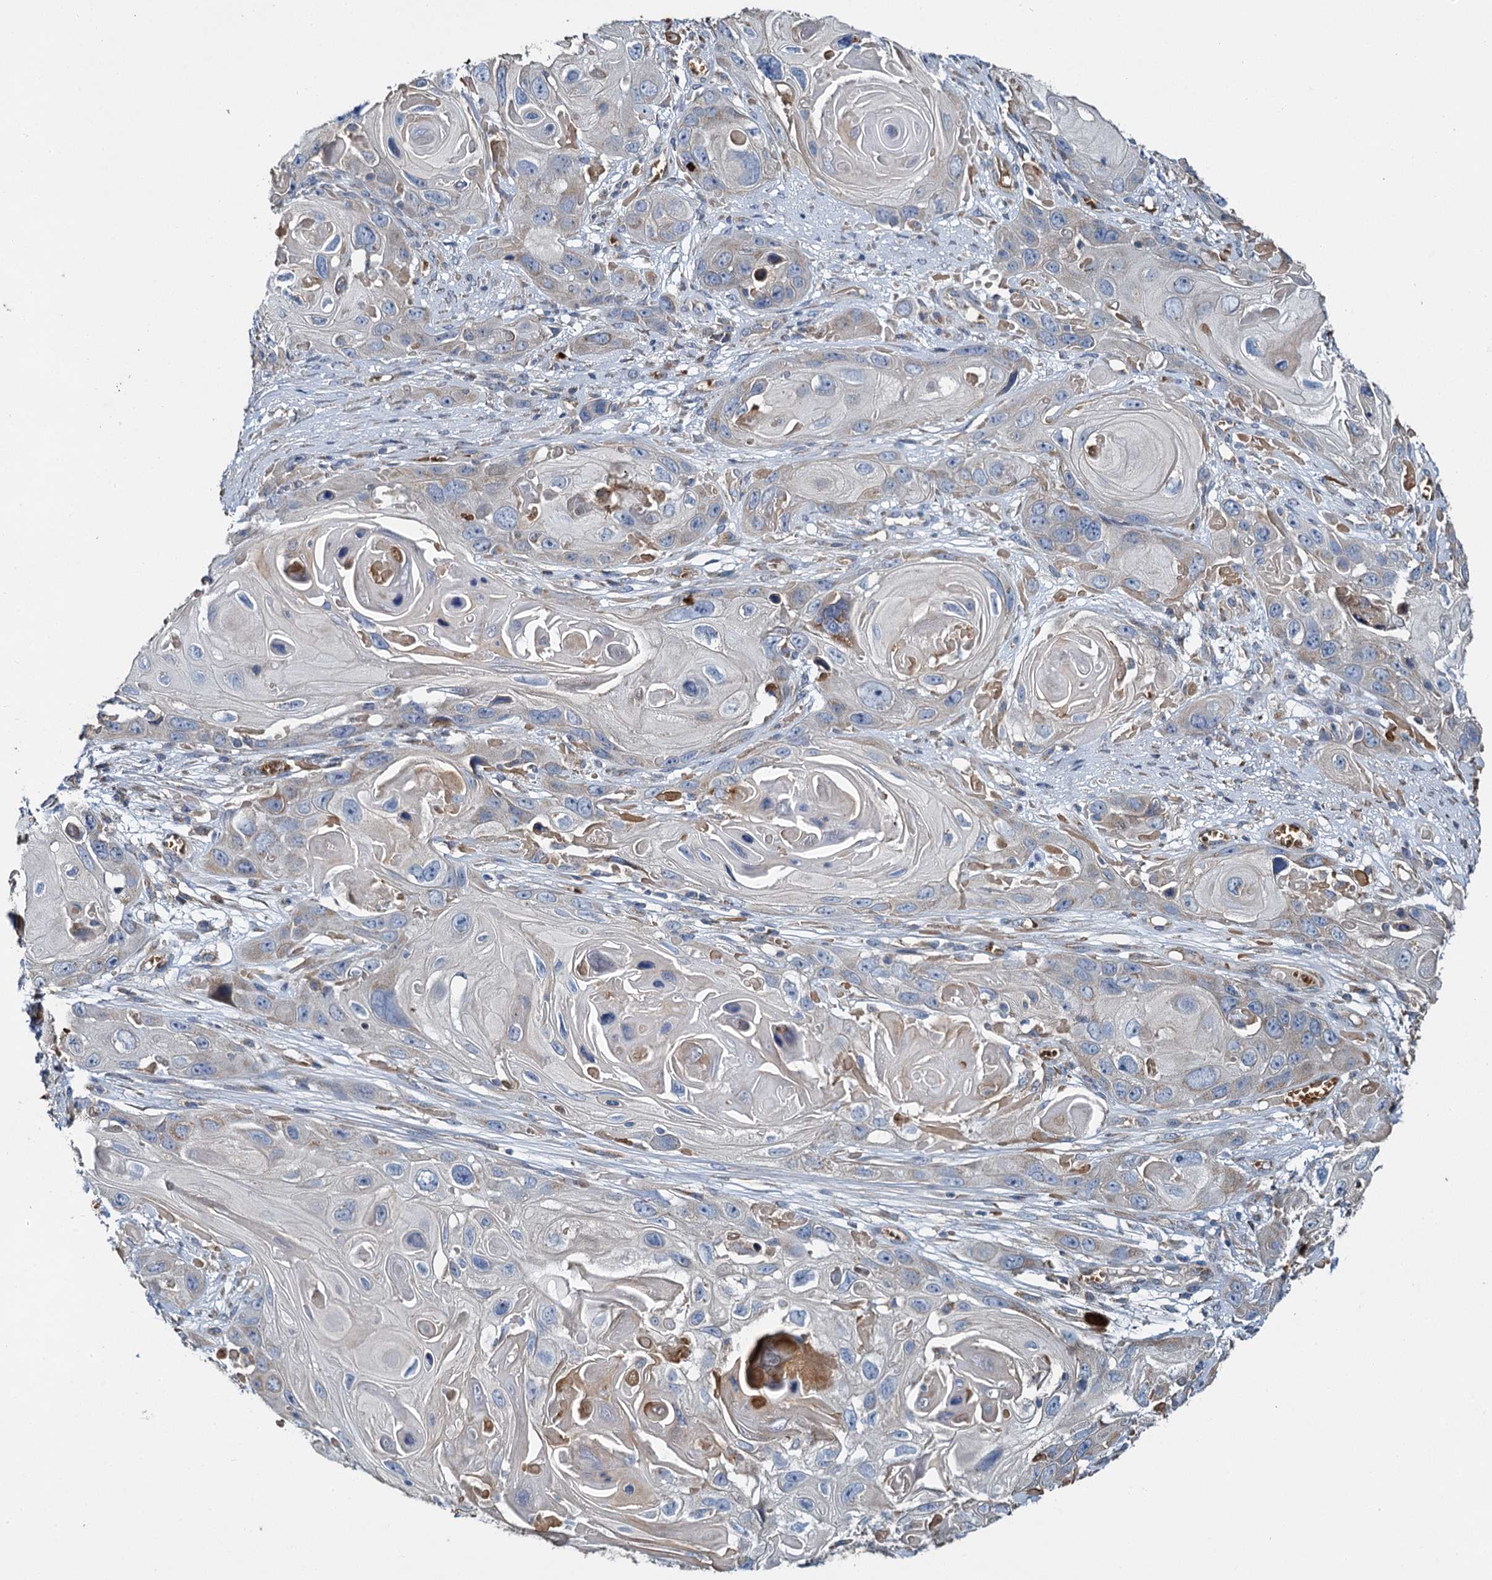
{"staining": {"intensity": "weak", "quantity": "<25%", "location": "cytoplasmic/membranous"}, "tissue": "skin cancer", "cell_type": "Tumor cells", "image_type": "cancer", "snomed": [{"axis": "morphology", "description": "Squamous cell carcinoma, NOS"}, {"axis": "topography", "description": "Skin"}], "caption": "Tumor cells show no significant staining in skin cancer (squamous cell carcinoma).", "gene": "BCS1L", "patient": {"sex": "male", "age": 55}}